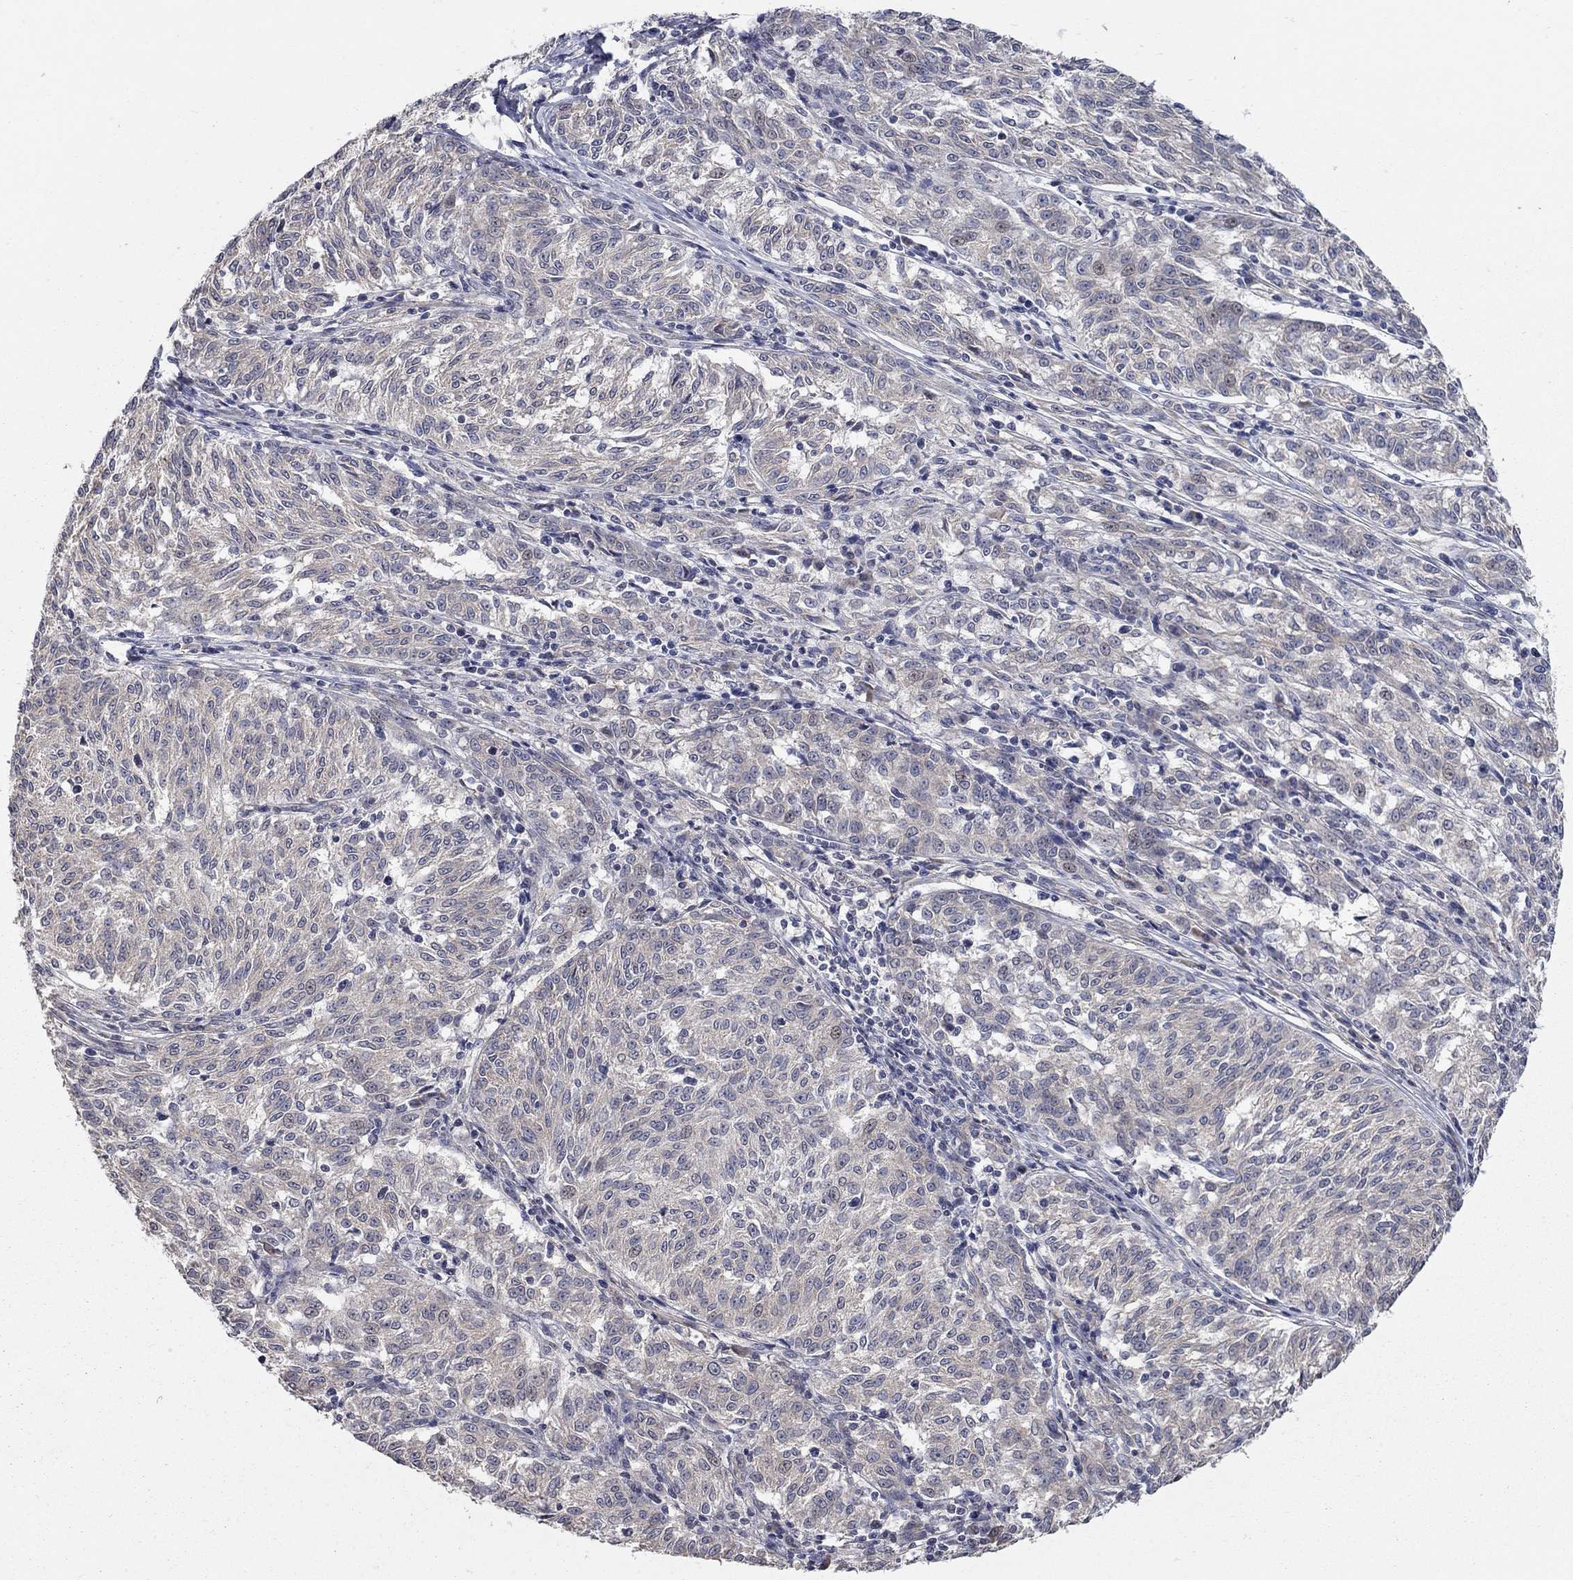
{"staining": {"intensity": "negative", "quantity": "none", "location": "none"}, "tissue": "melanoma", "cell_type": "Tumor cells", "image_type": "cancer", "snomed": [{"axis": "morphology", "description": "Malignant melanoma, NOS"}, {"axis": "topography", "description": "Skin"}], "caption": "Immunohistochemistry micrograph of melanoma stained for a protein (brown), which demonstrates no positivity in tumor cells. (DAB (3,3'-diaminobenzidine) IHC, high magnification).", "gene": "WASF3", "patient": {"sex": "female", "age": 72}}